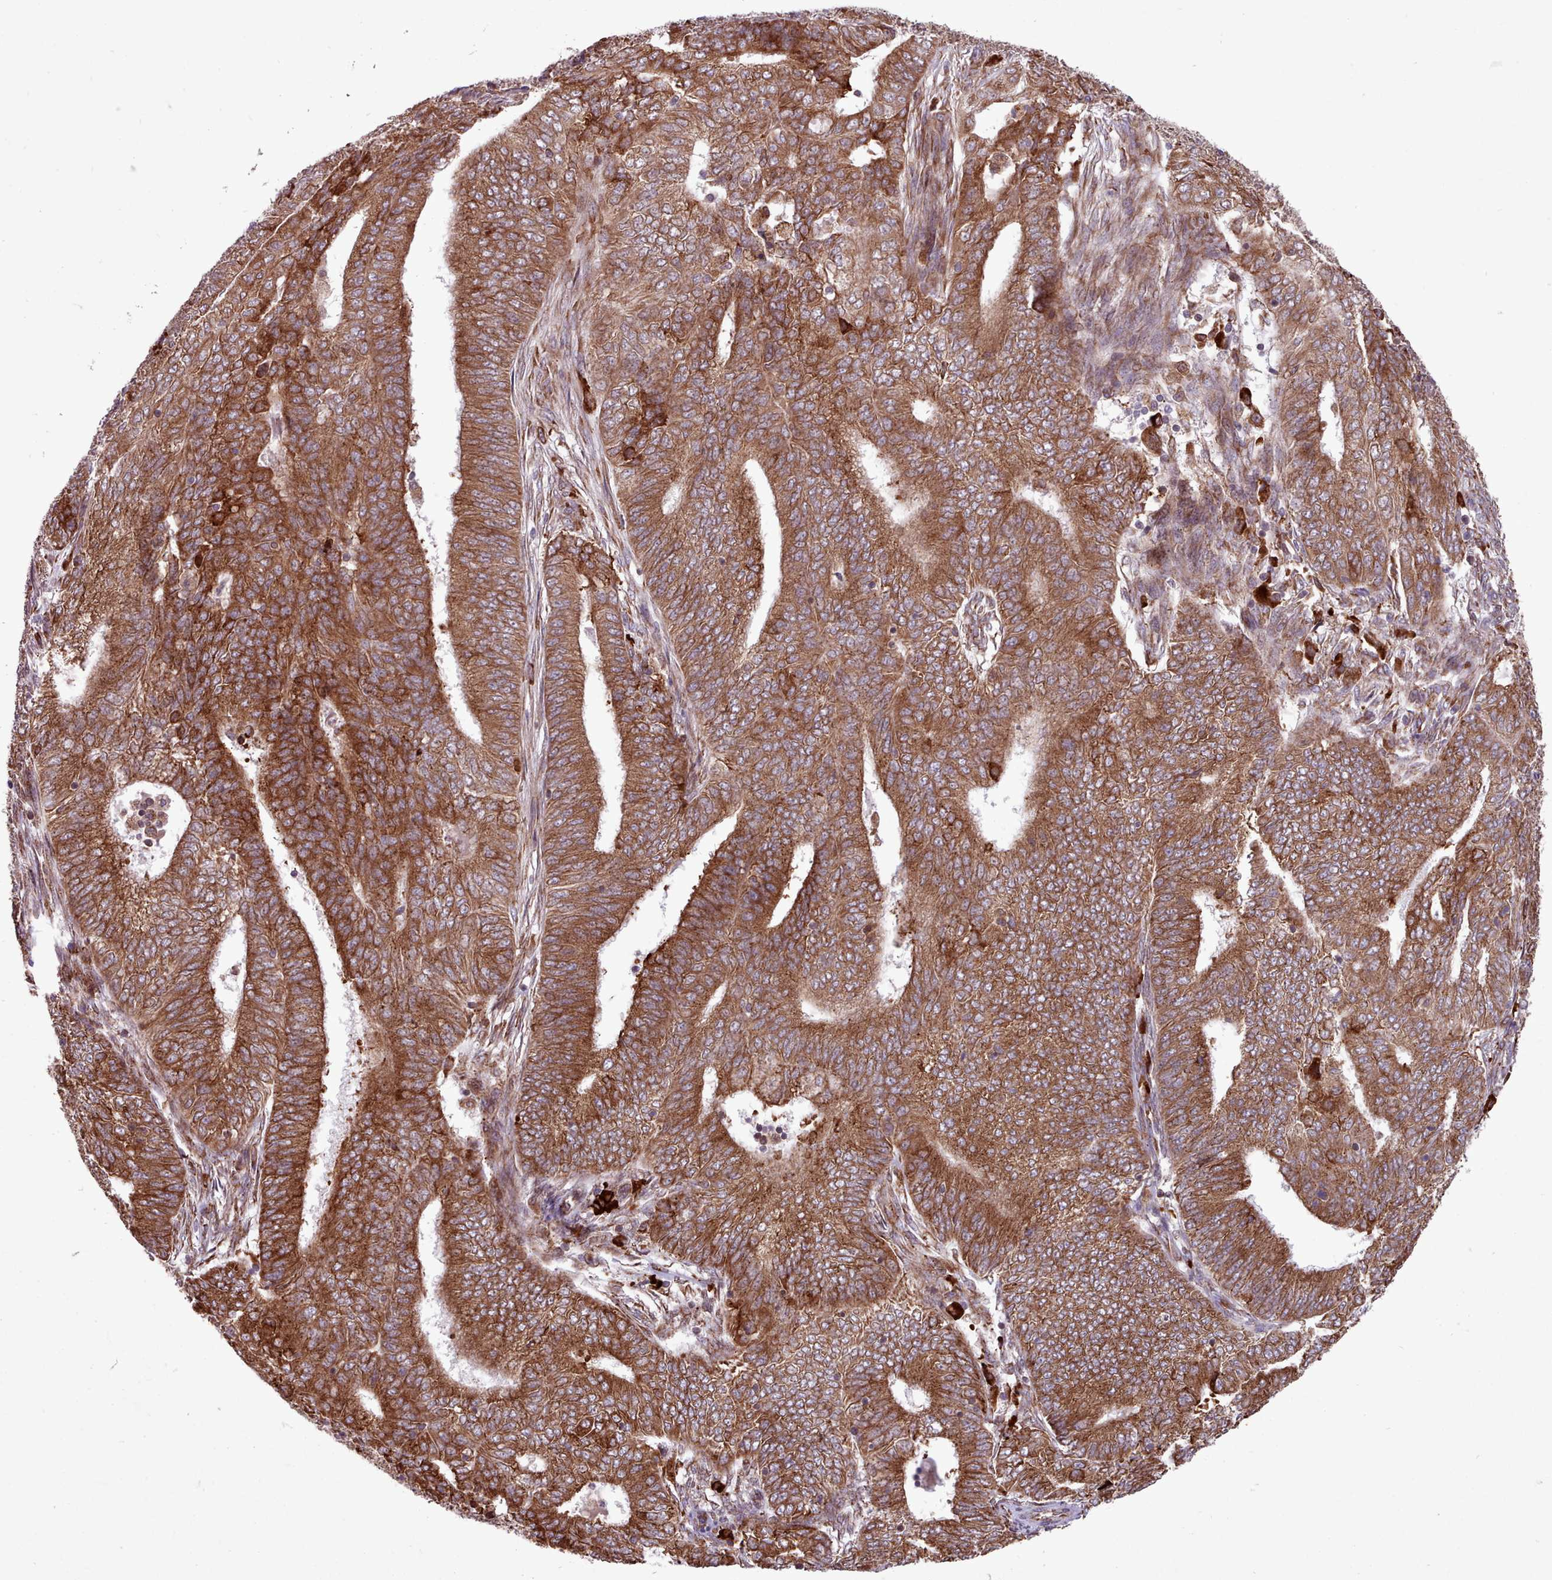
{"staining": {"intensity": "strong", "quantity": ">75%", "location": "cytoplasmic/membranous"}, "tissue": "endometrial cancer", "cell_type": "Tumor cells", "image_type": "cancer", "snomed": [{"axis": "morphology", "description": "Adenocarcinoma, NOS"}, {"axis": "topography", "description": "Endometrium"}], "caption": "Immunohistochemical staining of endometrial cancer (adenocarcinoma) displays high levels of strong cytoplasmic/membranous protein positivity in approximately >75% of tumor cells. (Stains: DAB in brown, nuclei in blue, Microscopy: brightfield microscopy at high magnification).", "gene": "TTLL3", "patient": {"sex": "female", "age": 62}}